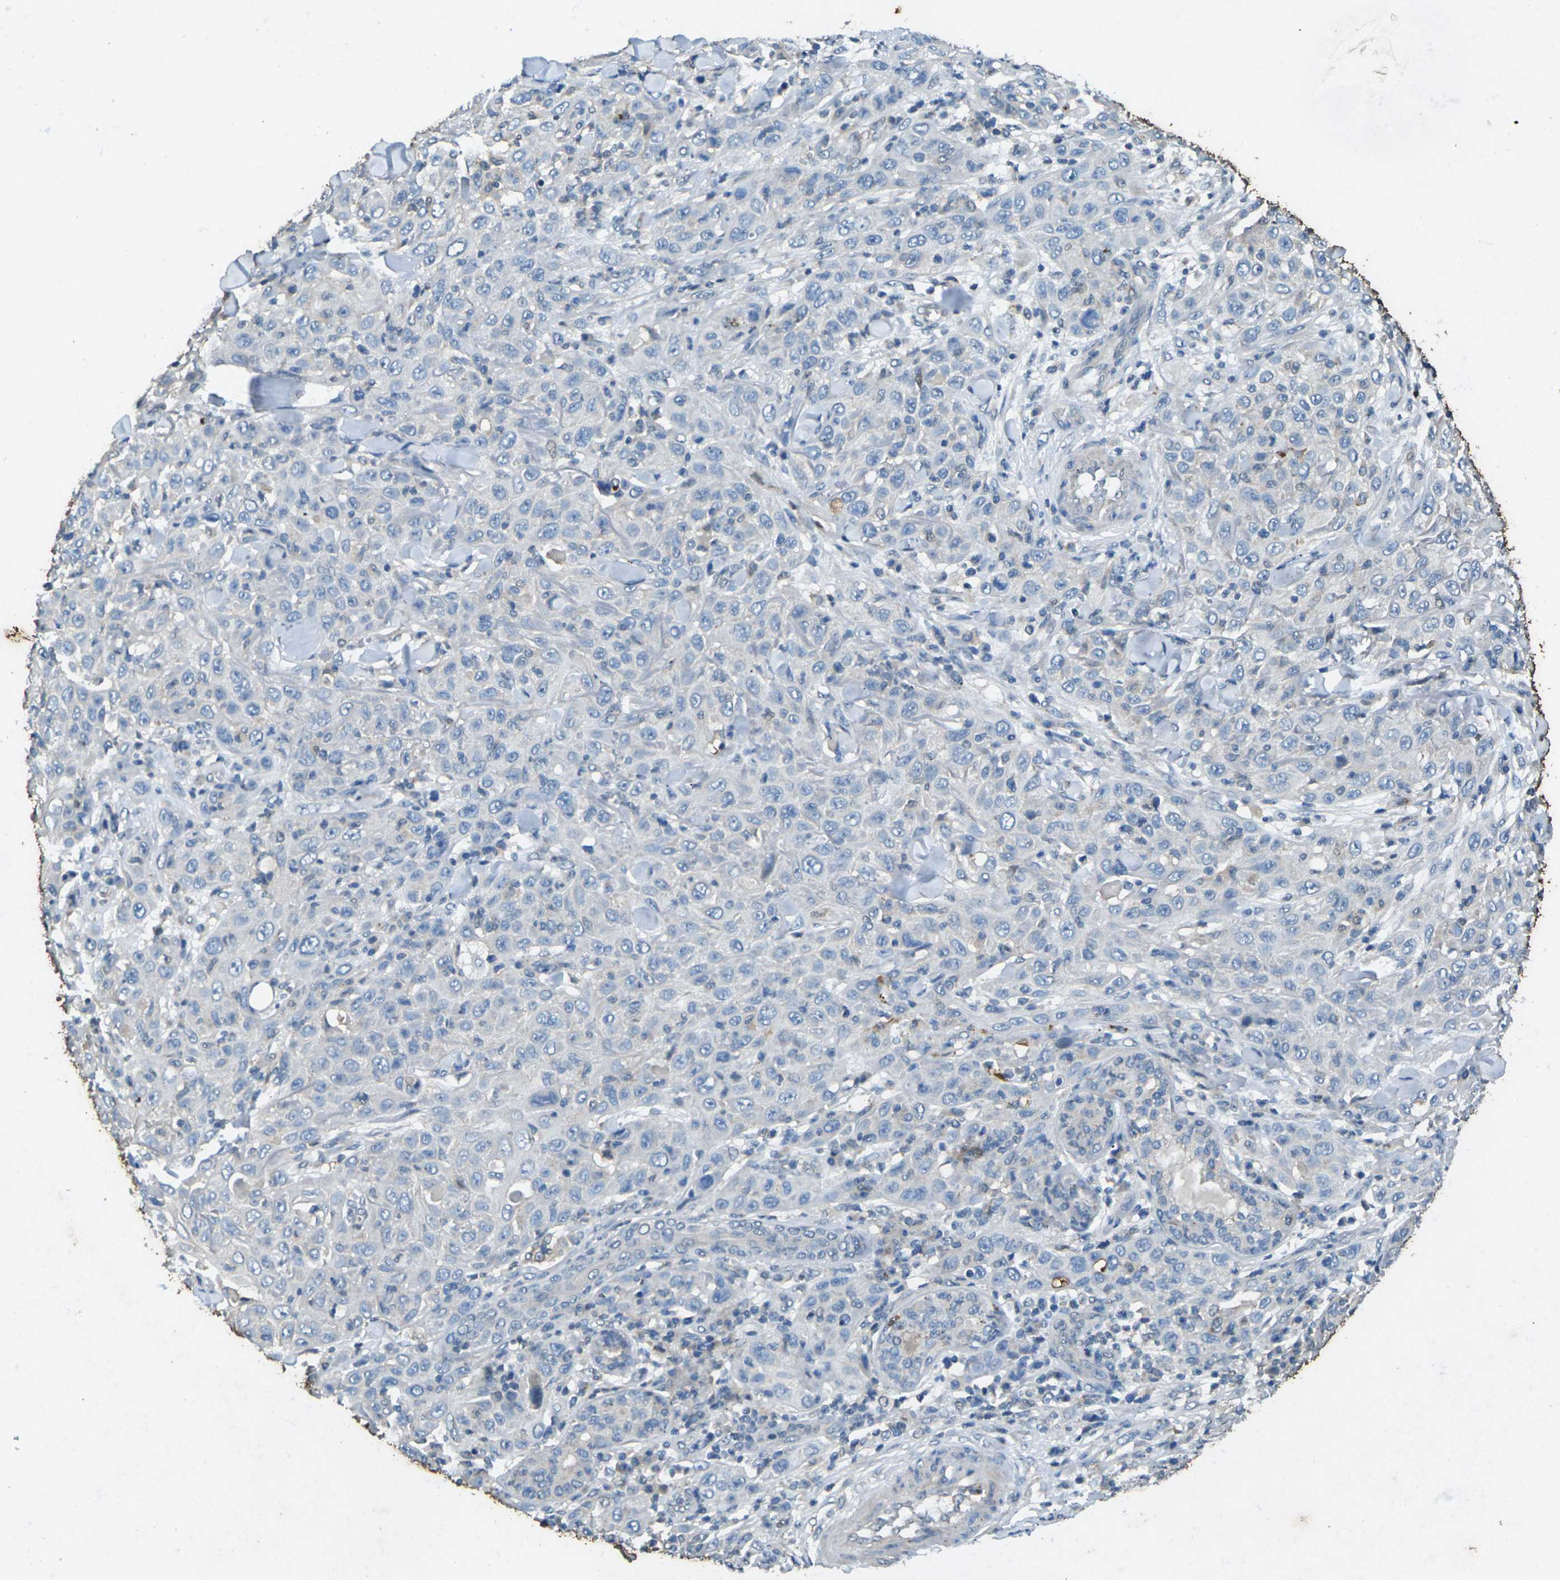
{"staining": {"intensity": "negative", "quantity": "none", "location": "none"}, "tissue": "skin cancer", "cell_type": "Tumor cells", "image_type": "cancer", "snomed": [{"axis": "morphology", "description": "Squamous cell carcinoma, NOS"}, {"axis": "topography", "description": "Skin"}], "caption": "Histopathology image shows no protein staining in tumor cells of squamous cell carcinoma (skin) tissue.", "gene": "SIGLEC14", "patient": {"sex": "female", "age": 88}}